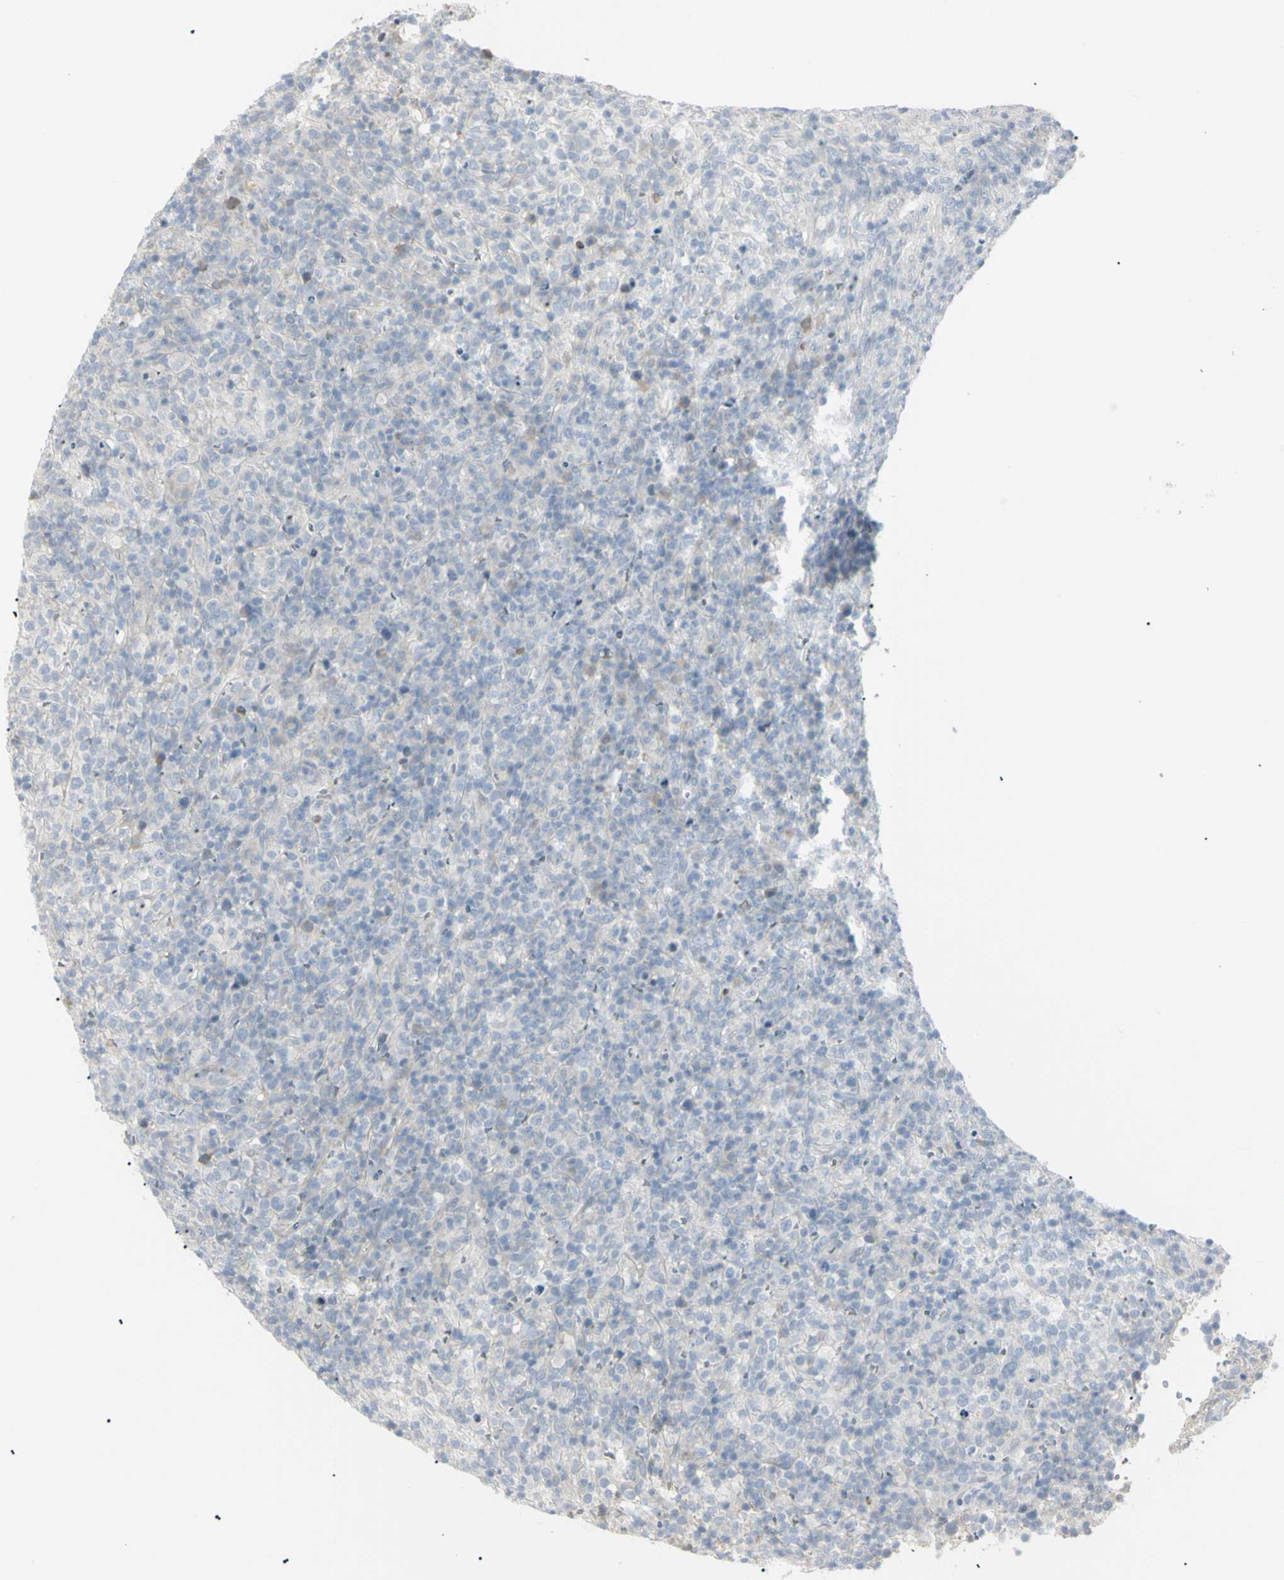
{"staining": {"intensity": "negative", "quantity": "none", "location": "none"}, "tissue": "lymphoma", "cell_type": "Tumor cells", "image_type": "cancer", "snomed": [{"axis": "morphology", "description": "Malignant lymphoma, non-Hodgkin's type, High grade"}, {"axis": "topography", "description": "Lymph node"}], "caption": "Immunohistochemistry (IHC) of malignant lymphoma, non-Hodgkin's type (high-grade) shows no expression in tumor cells. (DAB (3,3'-diaminobenzidine) IHC with hematoxylin counter stain).", "gene": "PIP", "patient": {"sex": "female", "age": 76}}